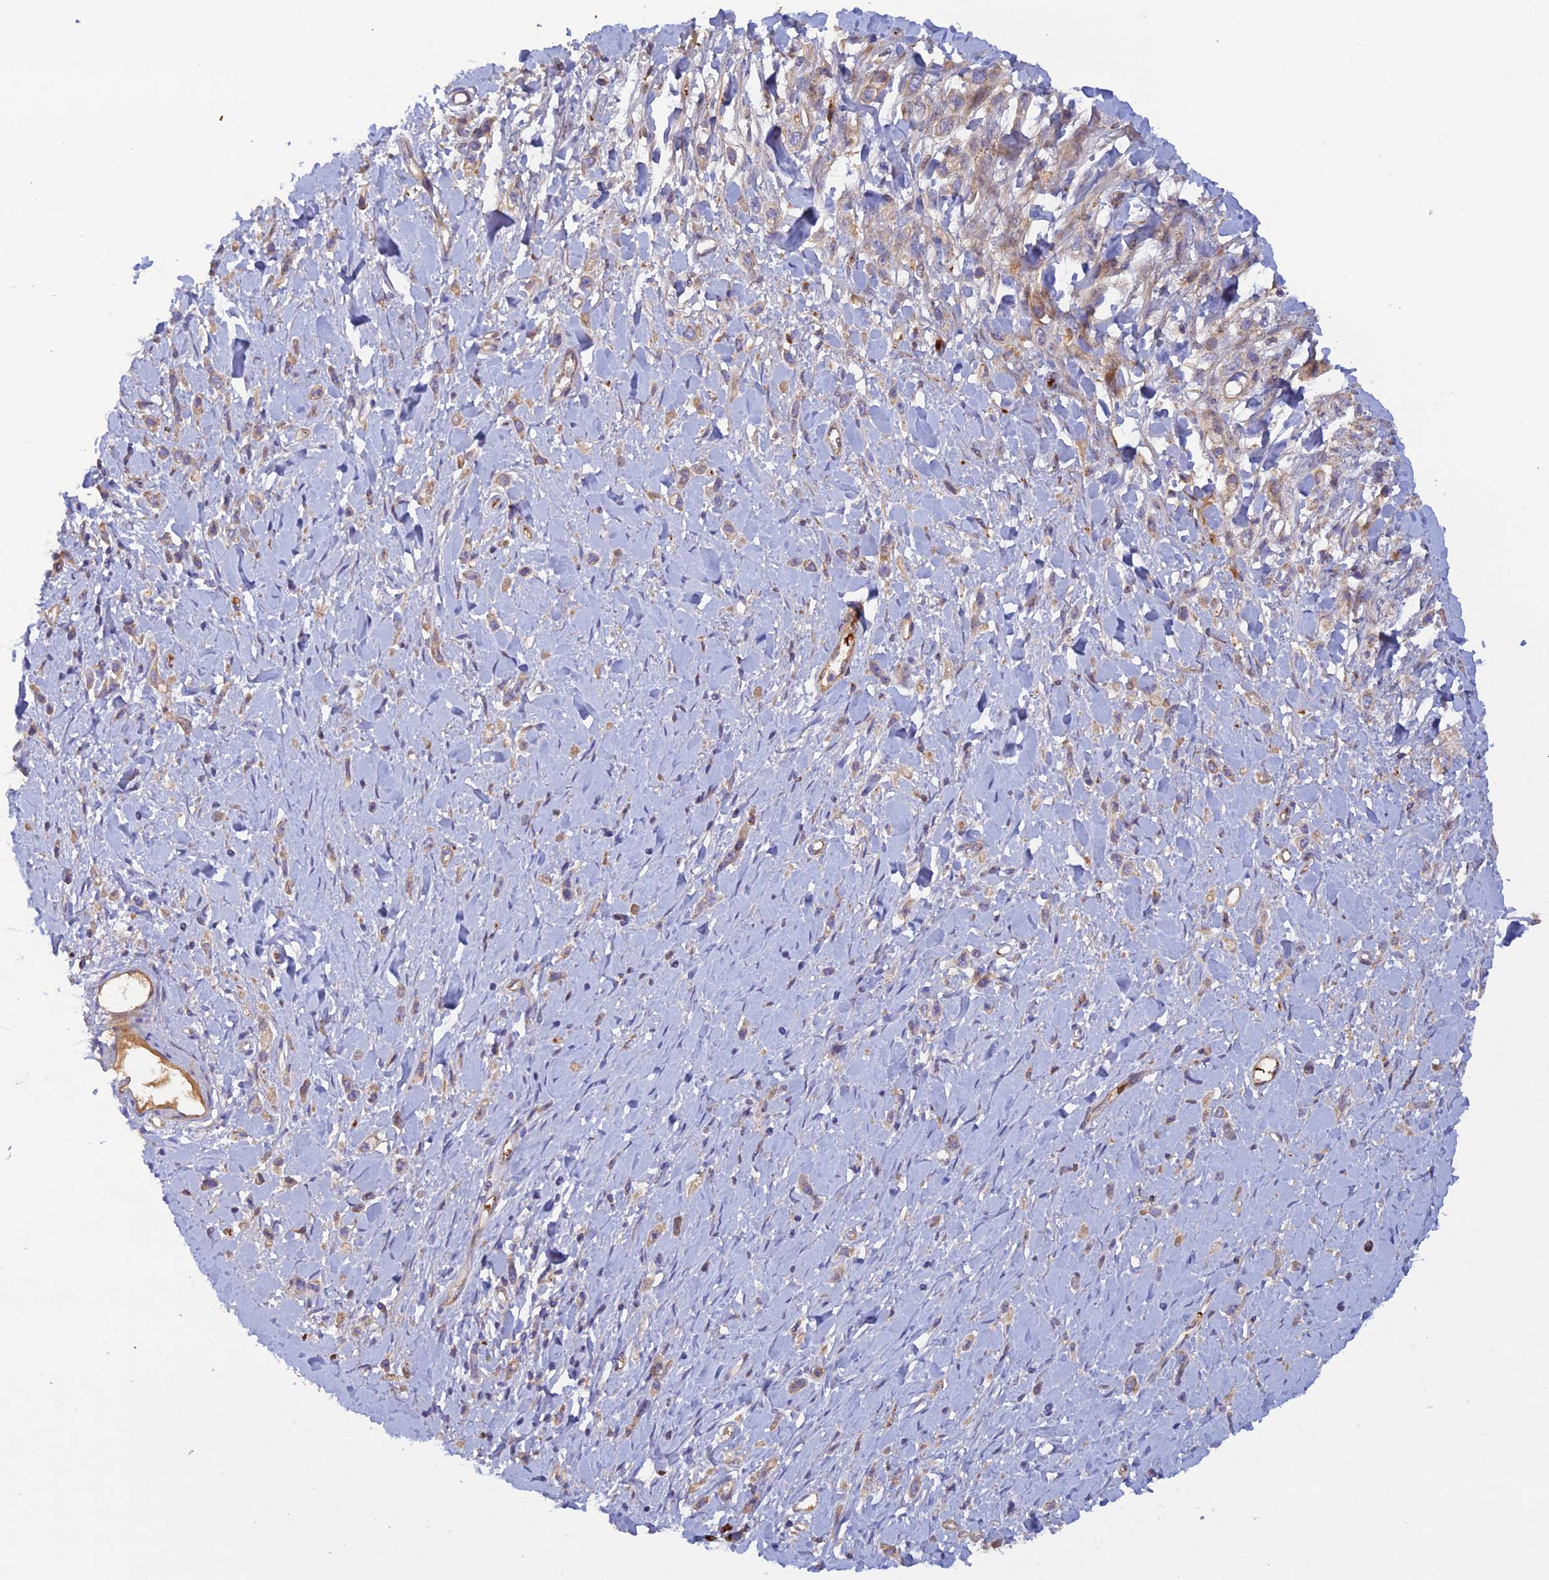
{"staining": {"intensity": "weak", "quantity": "<25%", "location": "cytoplasmic/membranous"}, "tissue": "stomach cancer", "cell_type": "Tumor cells", "image_type": "cancer", "snomed": [{"axis": "morphology", "description": "Adenocarcinoma, NOS"}, {"axis": "topography", "description": "Stomach"}], "caption": "The immunohistochemistry (IHC) micrograph has no significant staining in tumor cells of stomach cancer (adenocarcinoma) tissue. (DAB (3,3'-diaminobenzidine) IHC visualized using brightfield microscopy, high magnification).", "gene": "GMCL1", "patient": {"sex": "female", "age": 65}}